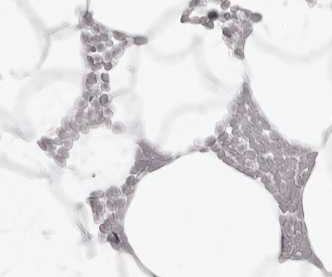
{"staining": {"intensity": "negative", "quantity": "none", "location": "none"}, "tissue": "adipose tissue", "cell_type": "Adipocytes", "image_type": "normal", "snomed": [{"axis": "morphology", "description": "Normal tissue, NOS"}, {"axis": "topography", "description": "Breast"}], "caption": "A high-resolution image shows immunohistochemistry staining of benign adipose tissue, which shows no significant expression in adipocytes. The staining was performed using DAB (3,3'-diaminobenzidine) to visualize the protein expression in brown, while the nuclei were stained in blue with hematoxylin (Magnification: 20x).", "gene": "MOGAT2", "patient": {"sex": "female", "age": 23}}